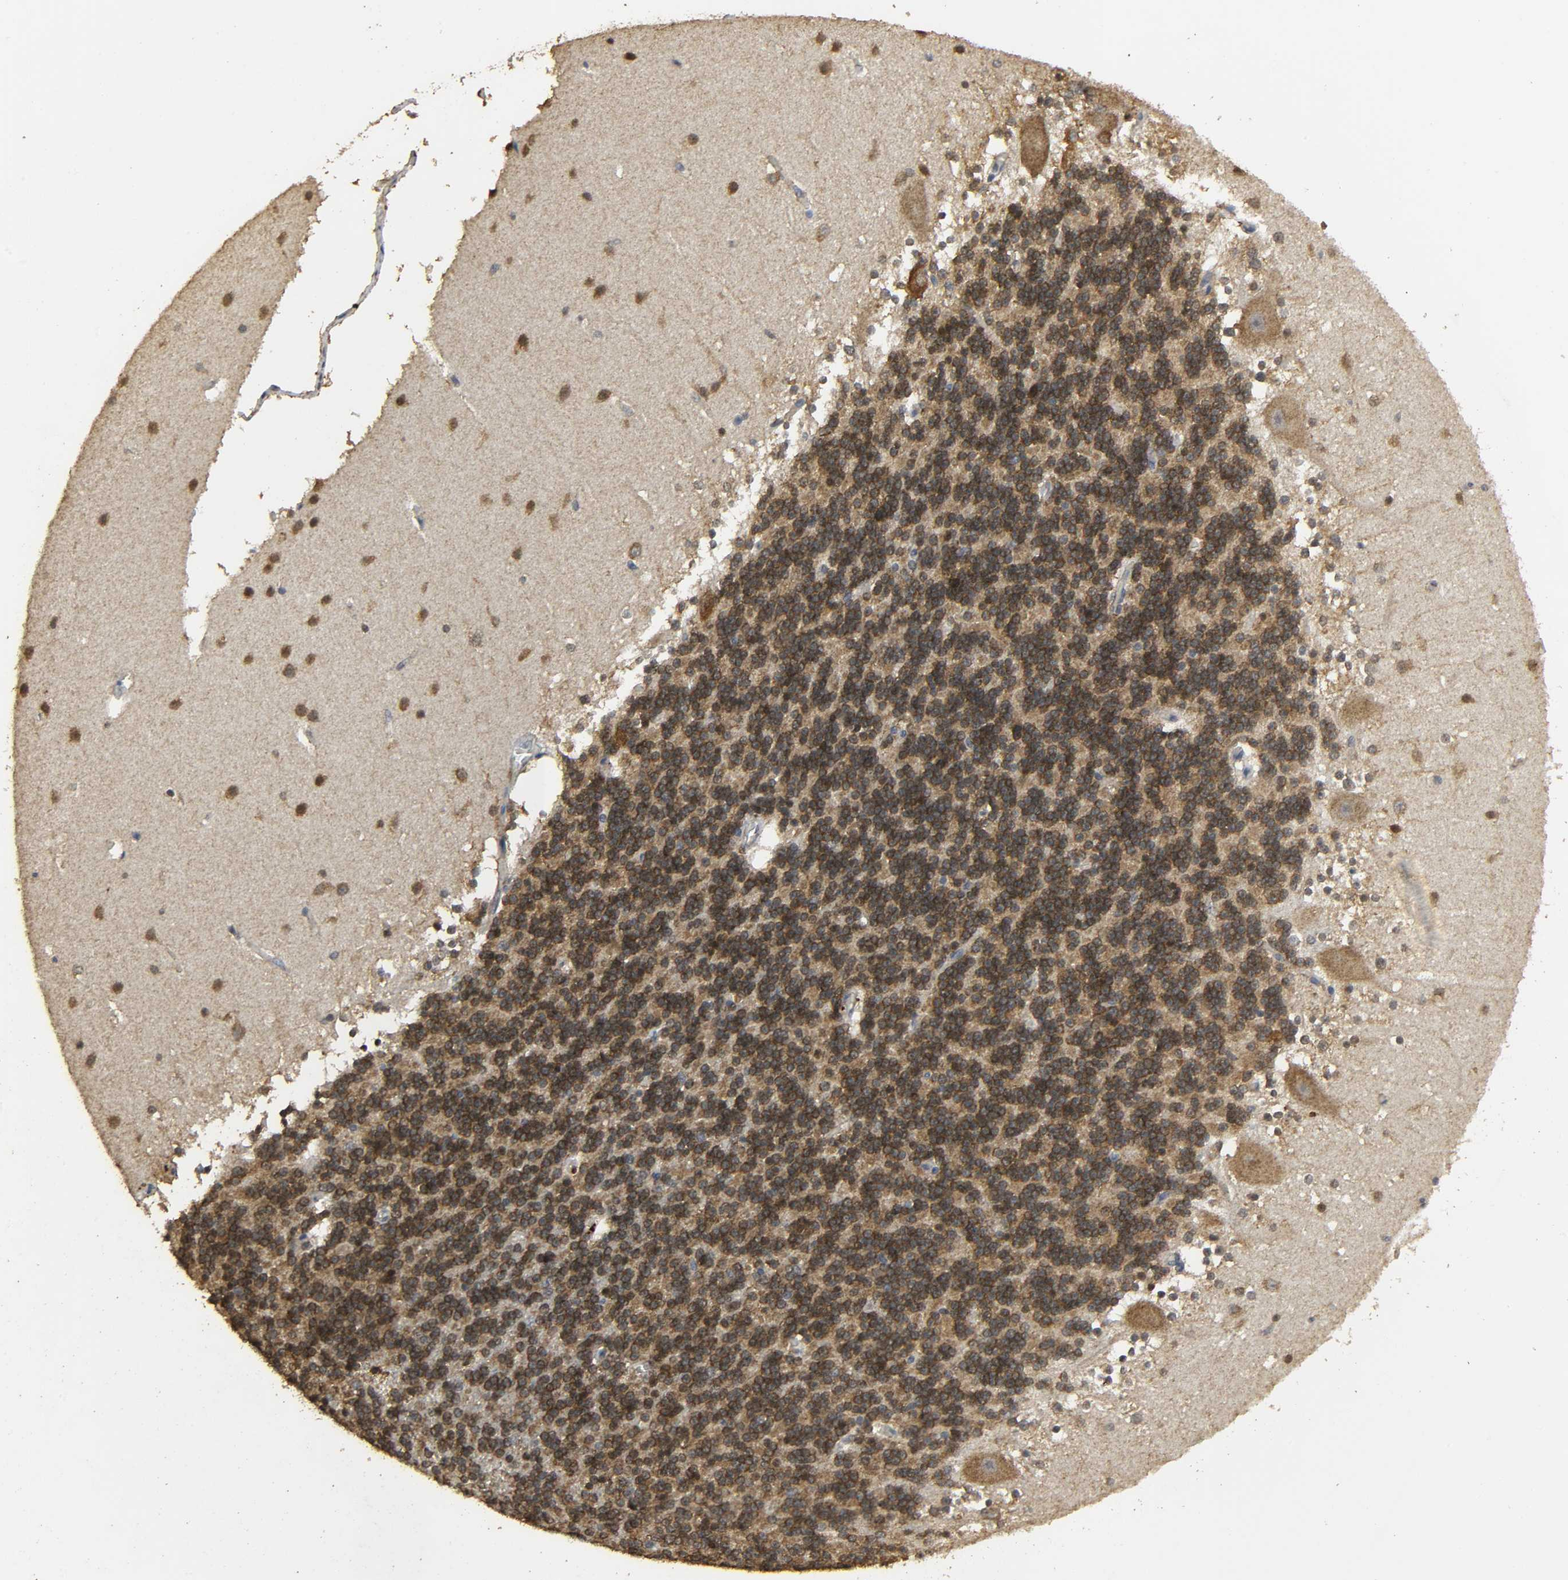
{"staining": {"intensity": "moderate", "quantity": ">75%", "location": "cytoplasmic/membranous"}, "tissue": "cerebellum", "cell_type": "Cells in granular layer", "image_type": "normal", "snomed": [{"axis": "morphology", "description": "Normal tissue, NOS"}, {"axis": "topography", "description": "Cerebellum"}], "caption": "Immunohistochemistry (IHC) (DAB) staining of unremarkable human cerebellum exhibits moderate cytoplasmic/membranous protein expression in approximately >75% of cells in granular layer.", "gene": "DDX6", "patient": {"sex": "female", "age": 19}}